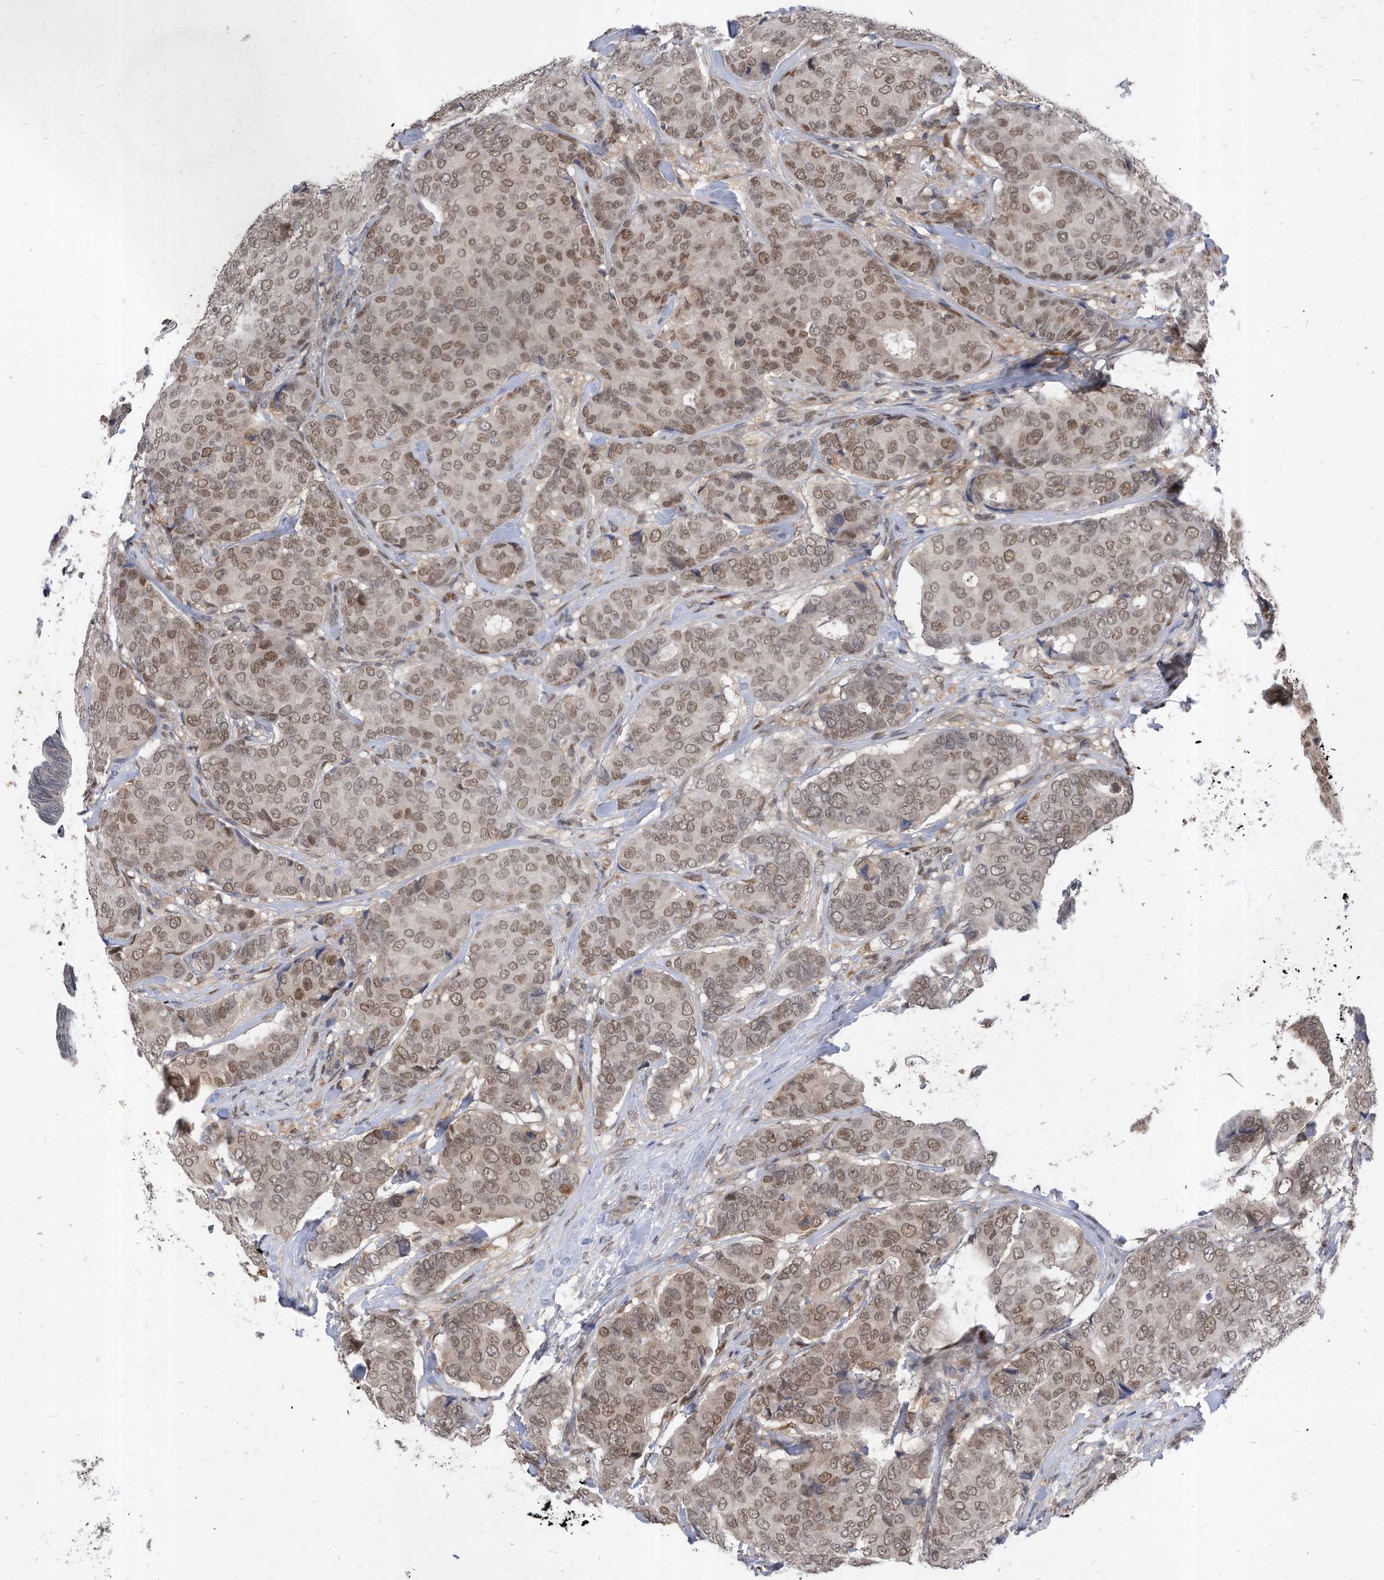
{"staining": {"intensity": "moderate", "quantity": ">75%", "location": "nuclear"}, "tissue": "breast cancer", "cell_type": "Tumor cells", "image_type": "cancer", "snomed": [{"axis": "morphology", "description": "Duct carcinoma"}, {"axis": "topography", "description": "Breast"}], "caption": "Breast cancer (infiltrating ductal carcinoma) stained with a protein marker shows moderate staining in tumor cells.", "gene": "KPNB1", "patient": {"sex": "female", "age": 75}}